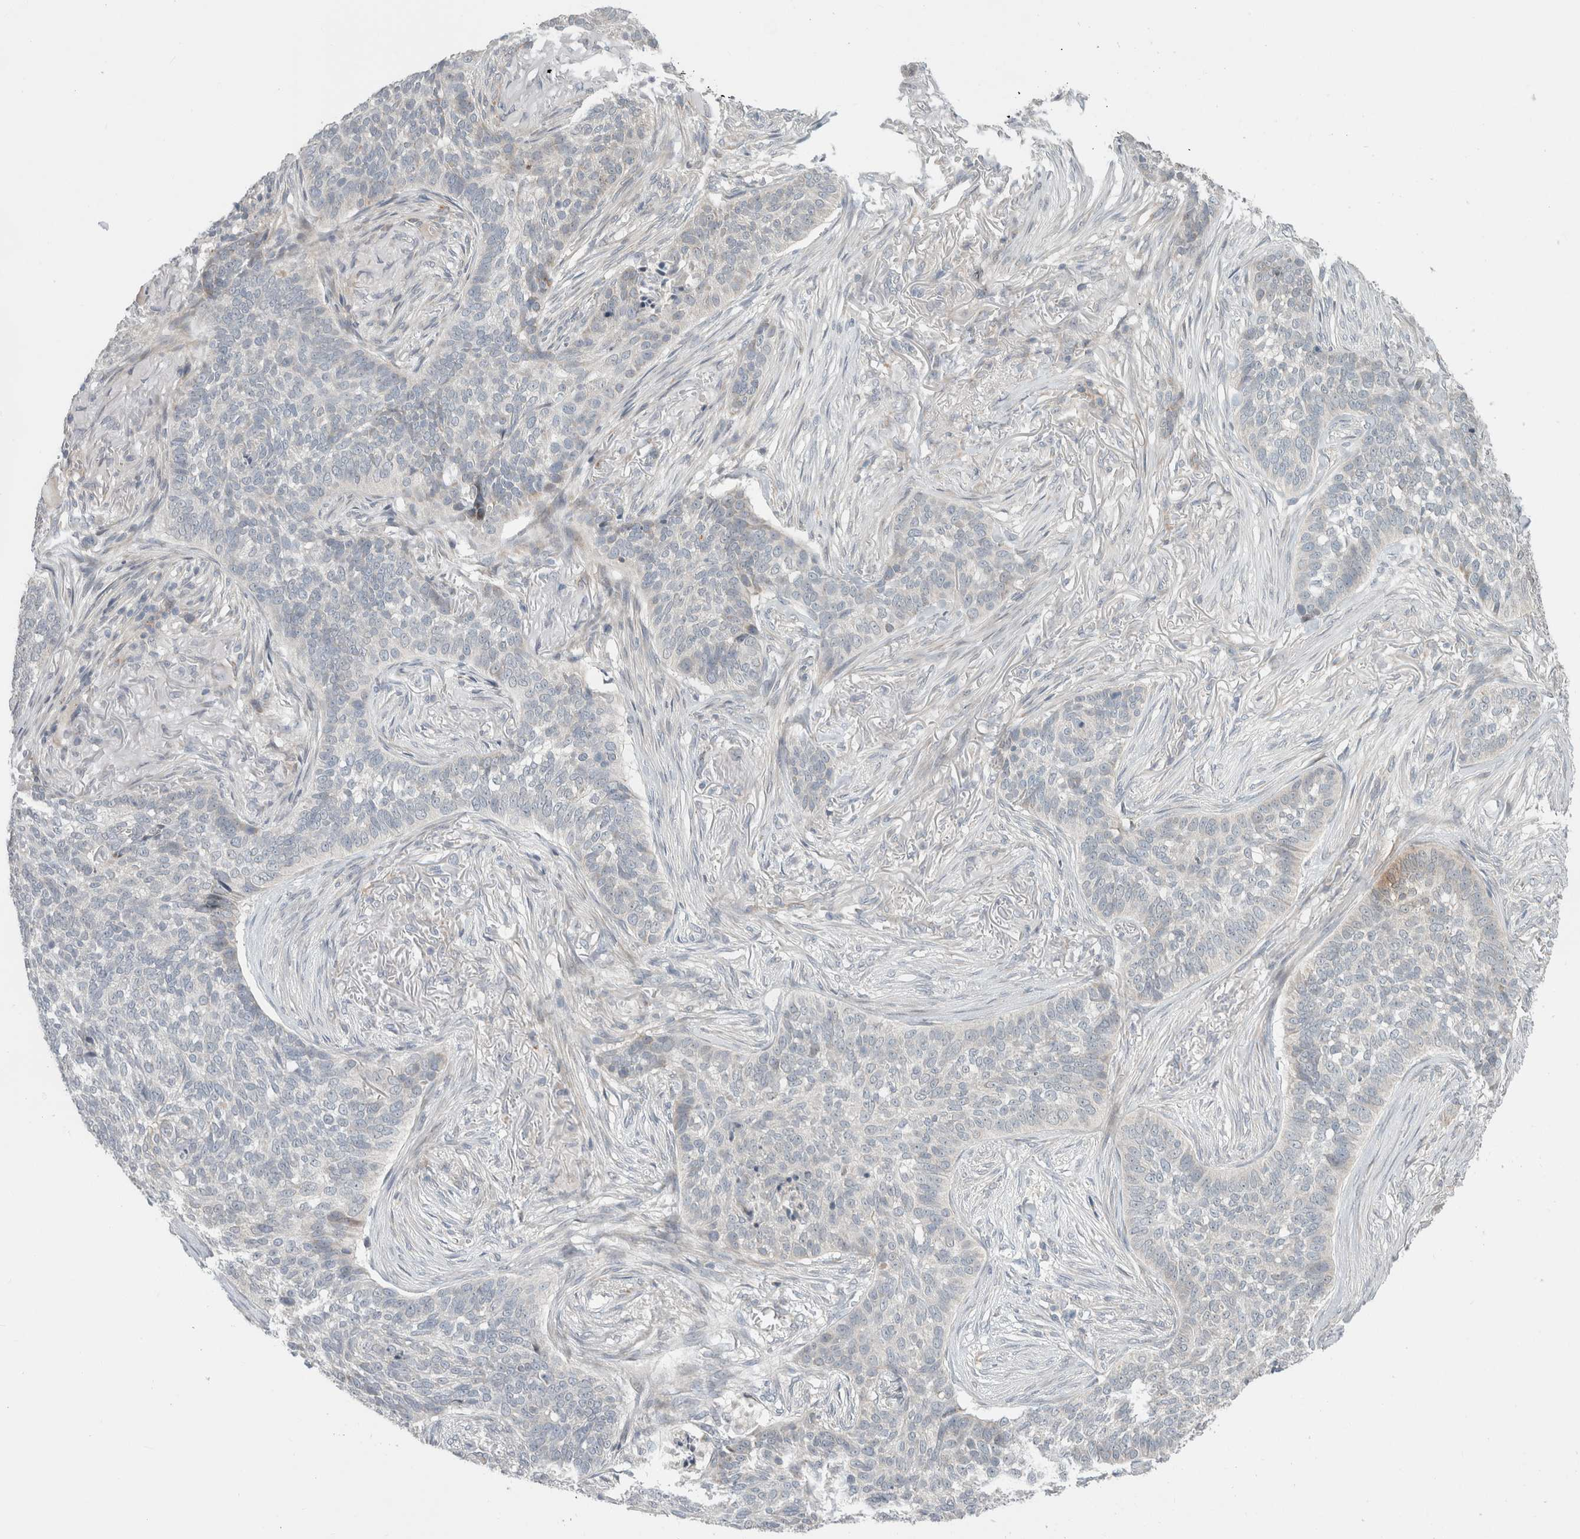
{"staining": {"intensity": "negative", "quantity": "none", "location": "none"}, "tissue": "skin cancer", "cell_type": "Tumor cells", "image_type": "cancer", "snomed": [{"axis": "morphology", "description": "Basal cell carcinoma"}, {"axis": "topography", "description": "Skin"}], "caption": "An image of human skin basal cell carcinoma is negative for staining in tumor cells. Brightfield microscopy of immunohistochemistry stained with DAB (brown) and hematoxylin (blue), captured at high magnification.", "gene": "KPNA5", "patient": {"sex": "male", "age": 85}}